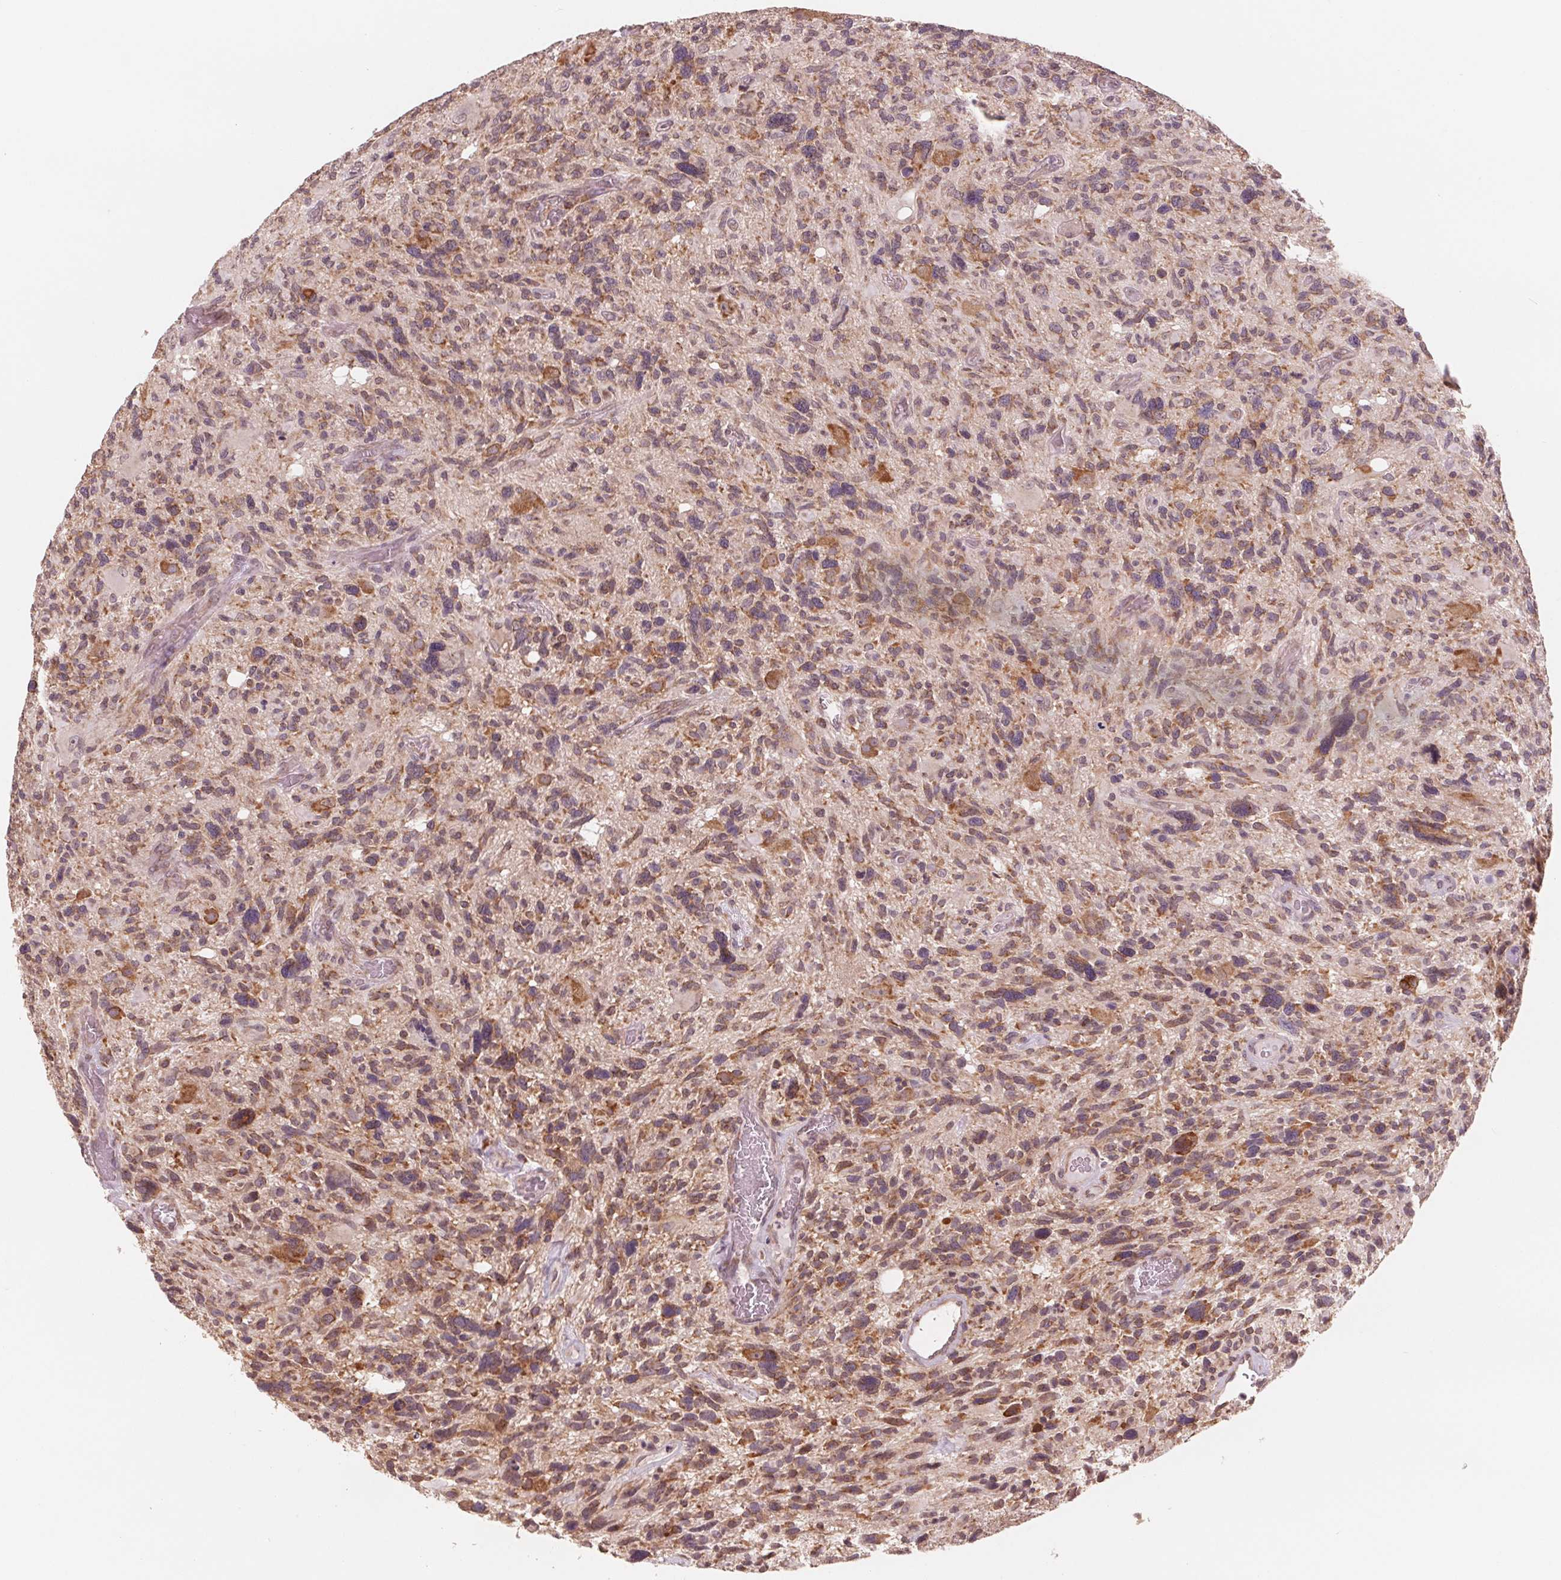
{"staining": {"intensity": "moderate", "quantity": ">75%", "location": "cytoplasmic/membranous"}, "tissue": "glioma", "cell_type": "Tumor cells", "image_type": "cancer", "snomed": [{"axis": "morphology", "description": "Glioma, malignant, High grade"}, {"axis": "topography", "description": "Brain"}], "caption": "Glioma stained with a protein marker shows moderate staining in tumor cells.", "gene": "GIGYF2", "patient": {"sex": "male", "age": 49}}